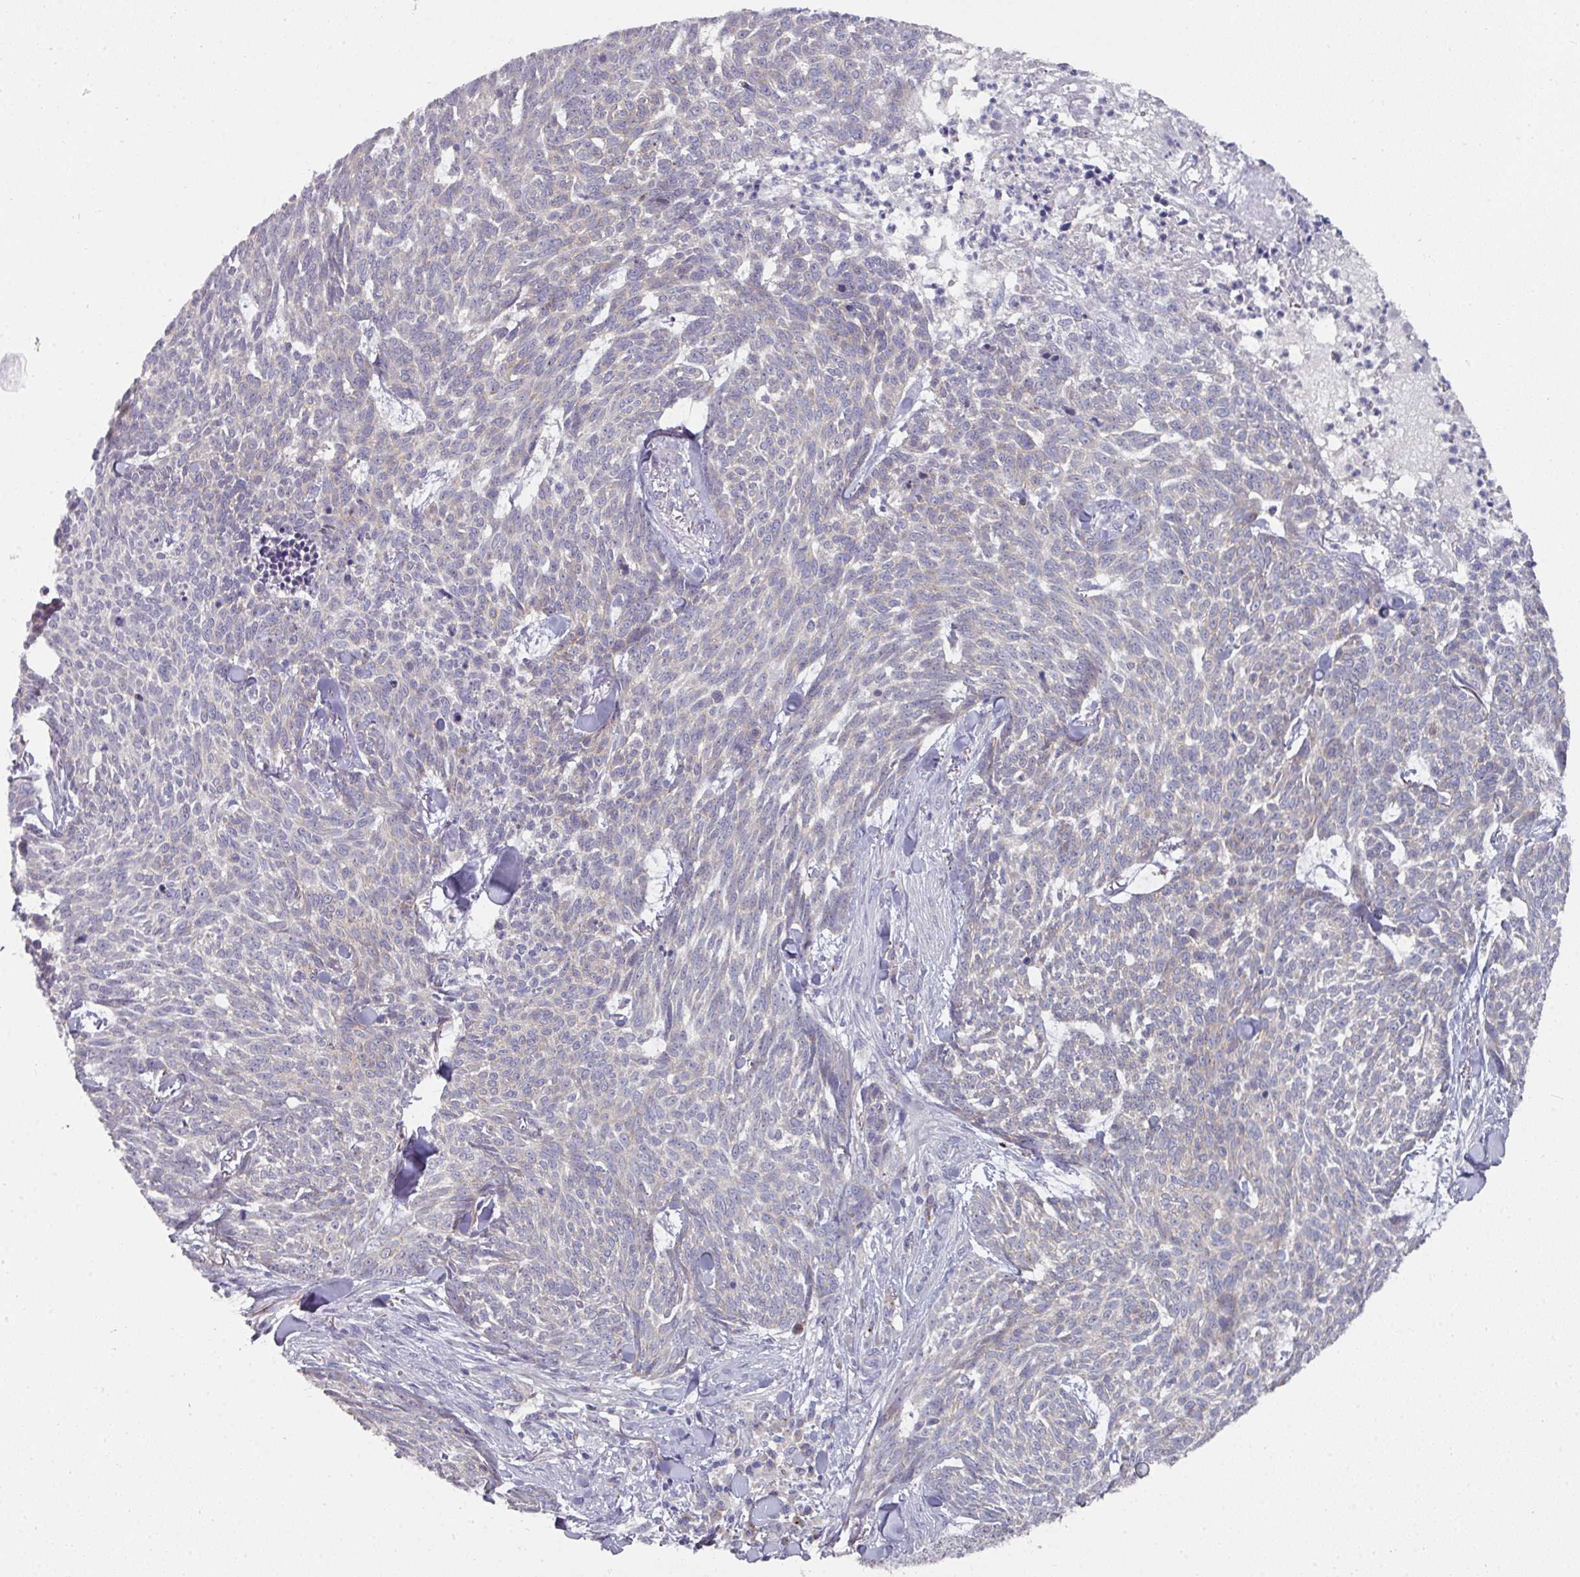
{"staining": {"intensity": "negative", "quantity": "none", "location": "none"}, "tissue": "skin cancer", "cell_type": "Tumor cells", "image_type": "cancer", "snomed": [{"axis": "morphology", "description": "Basal cell carcinoma"}, {"axis": "topography", "description": "Skin"}], "caption": "Immunohistochemistry of human skin cancer demonstrates no positivity in tumor cells. Nuclei are stained in blue.", "gene": "NT5C1A", "patient": {"sex": "female", "age": 93}}